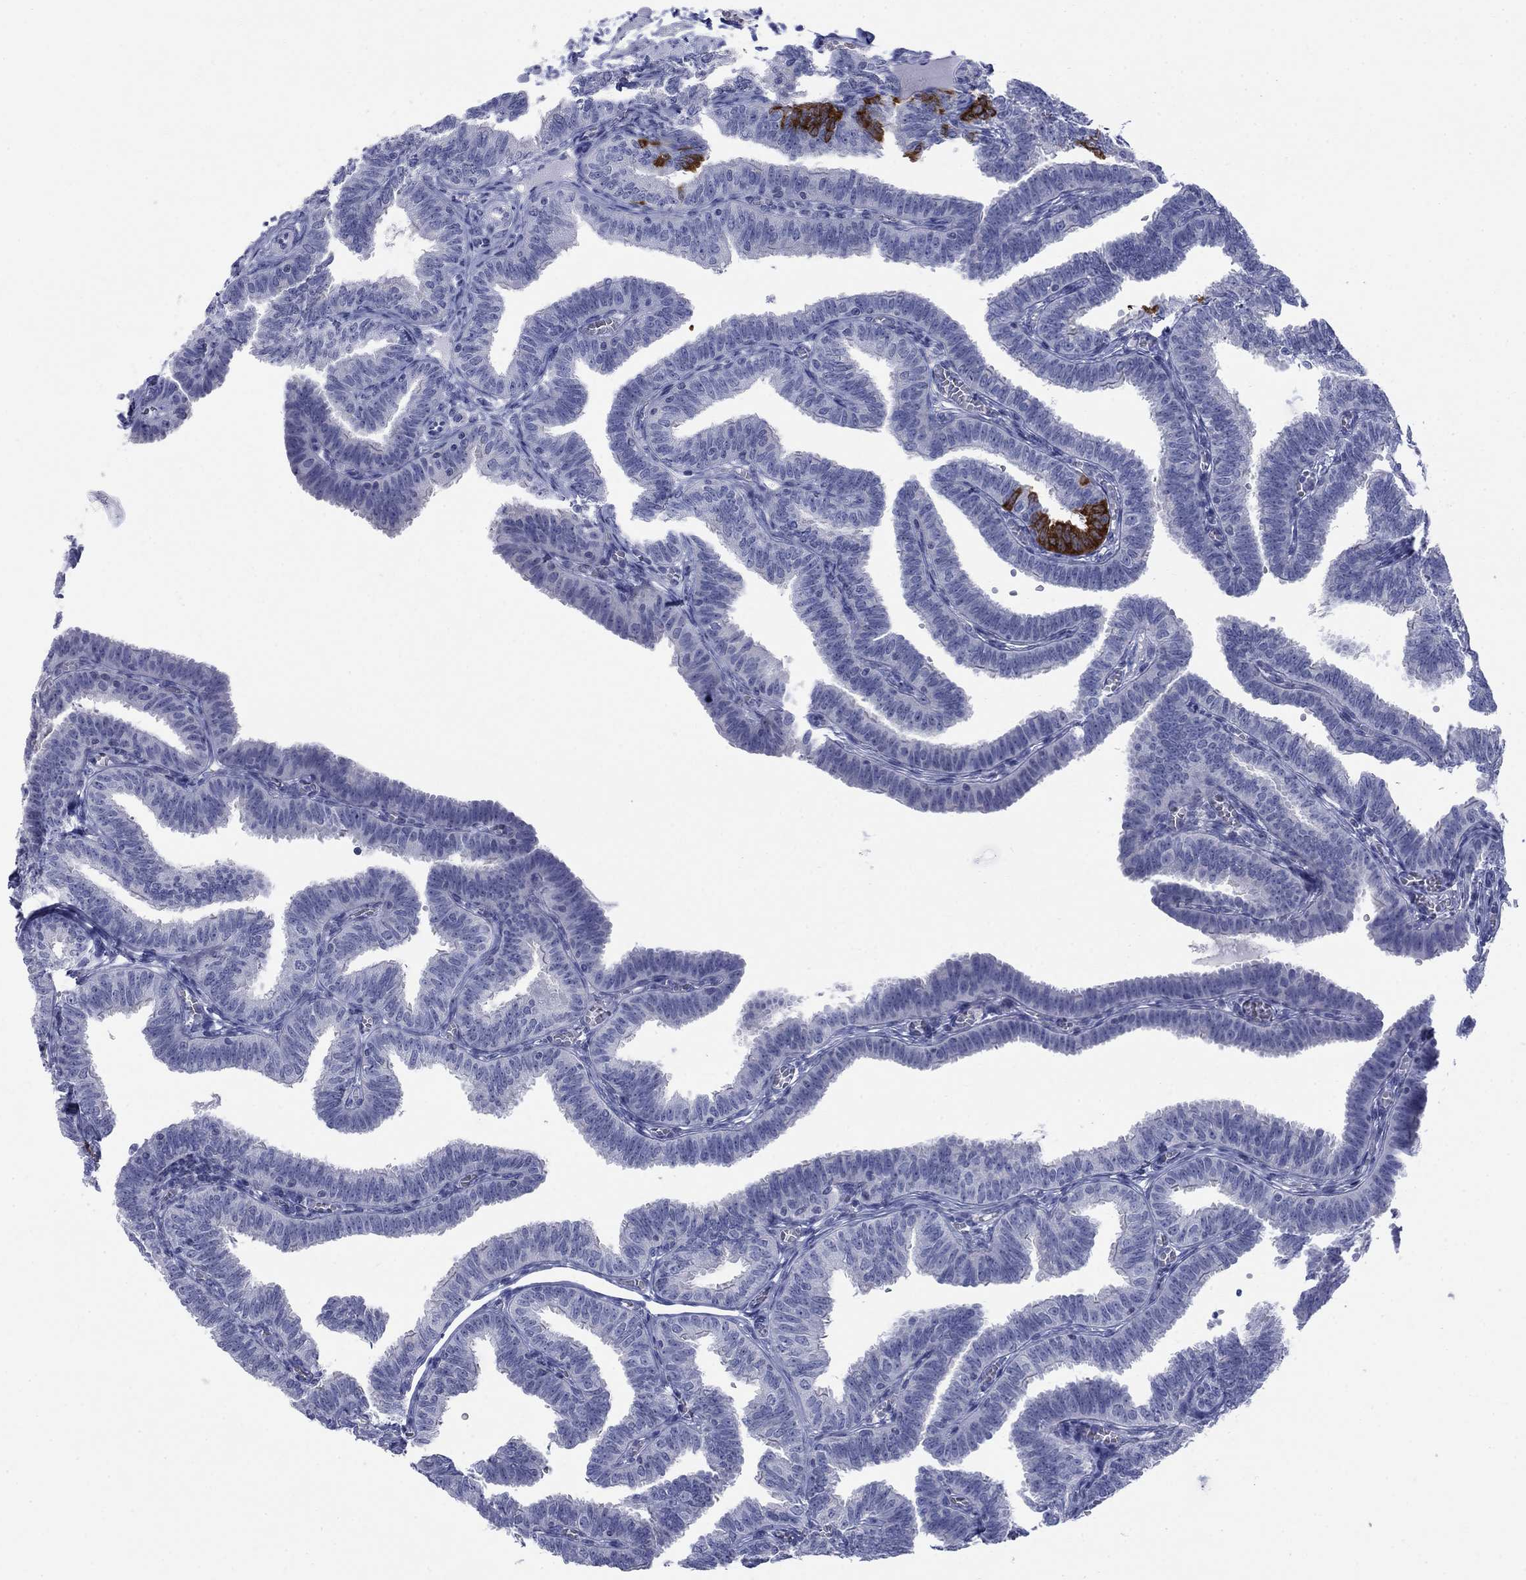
{"staining": {"intensity": "strong", "quantity": "<25%", "location": "cytoplasmic/membranous"}, "tissue": "fallopian tube", "cell_type": "Glandular cells", "image_type": "normal", "snomed": [{"axis": "morphology", "description": "Normal tissue, NOS"}, {"axis": "topography", "description": "Fallopian tube"}], "caption": "High-power microscopy captured an immunohistochemistry image of benign fallopian tube, revealing strong cytoplasmic/membranous expression in about <25% of glandular cells.", "gene": "IGF2BP3", "patient": {"sex": "female", "age": 25}}